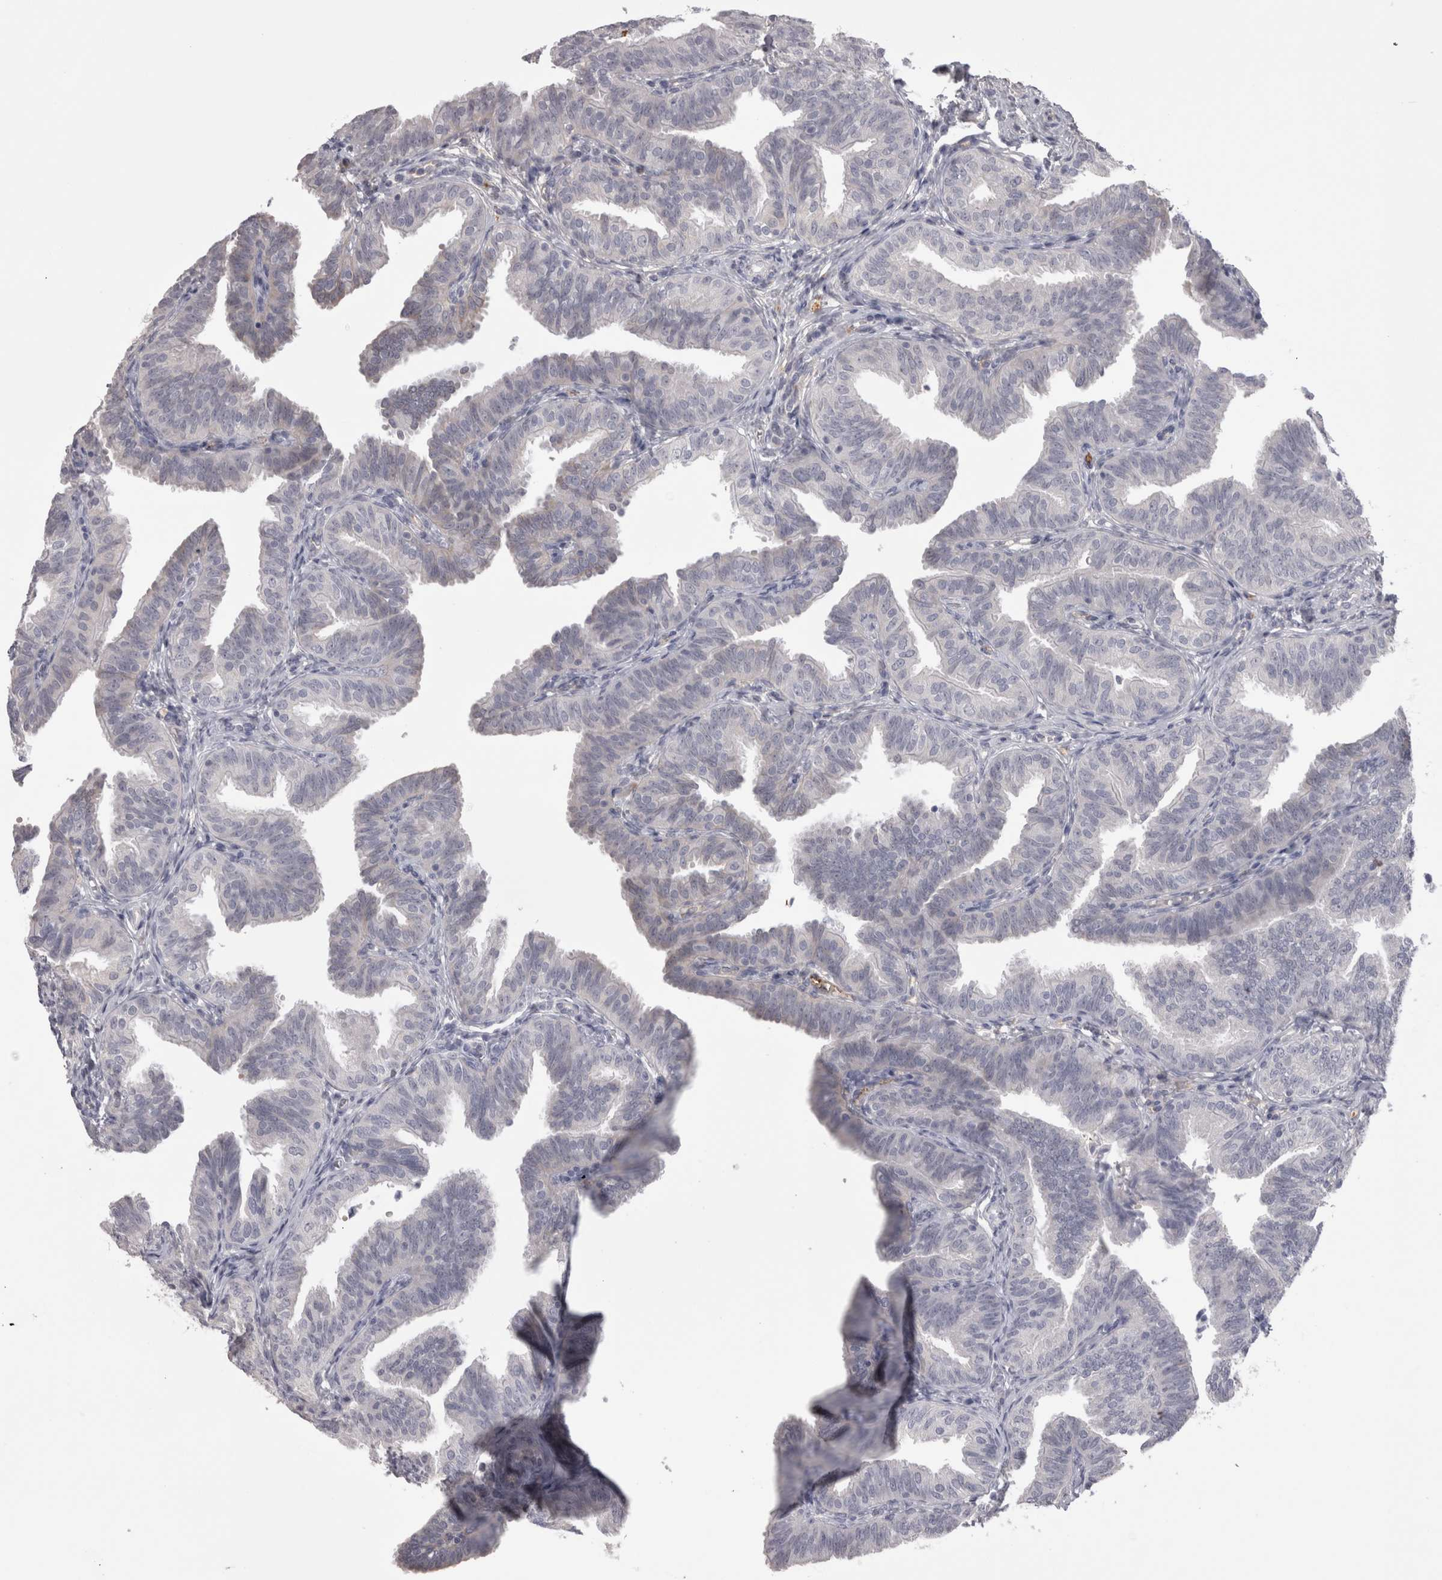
{"staining": {"intensity": "moderate", "quantity": "<25%", "location": "cytoplasmic/membranous"}, "tissue": "fallopian tube", "cell_type": "Glandular cells", "image_type": "normal", "snomed": [{"axis": "morphology", "description": "Normal tissue, NOS"}, {"axis": "topography", "description": "Fallopian tube"}], "caption": "Brown immunohistochemical staining in unremarkable human fallopian tube exhibits moderate cytoplasmic/membranous staining in about <25% of glandular cells.", "gene": "SAA4", "patient": {"sex": "female", "age": 35}}